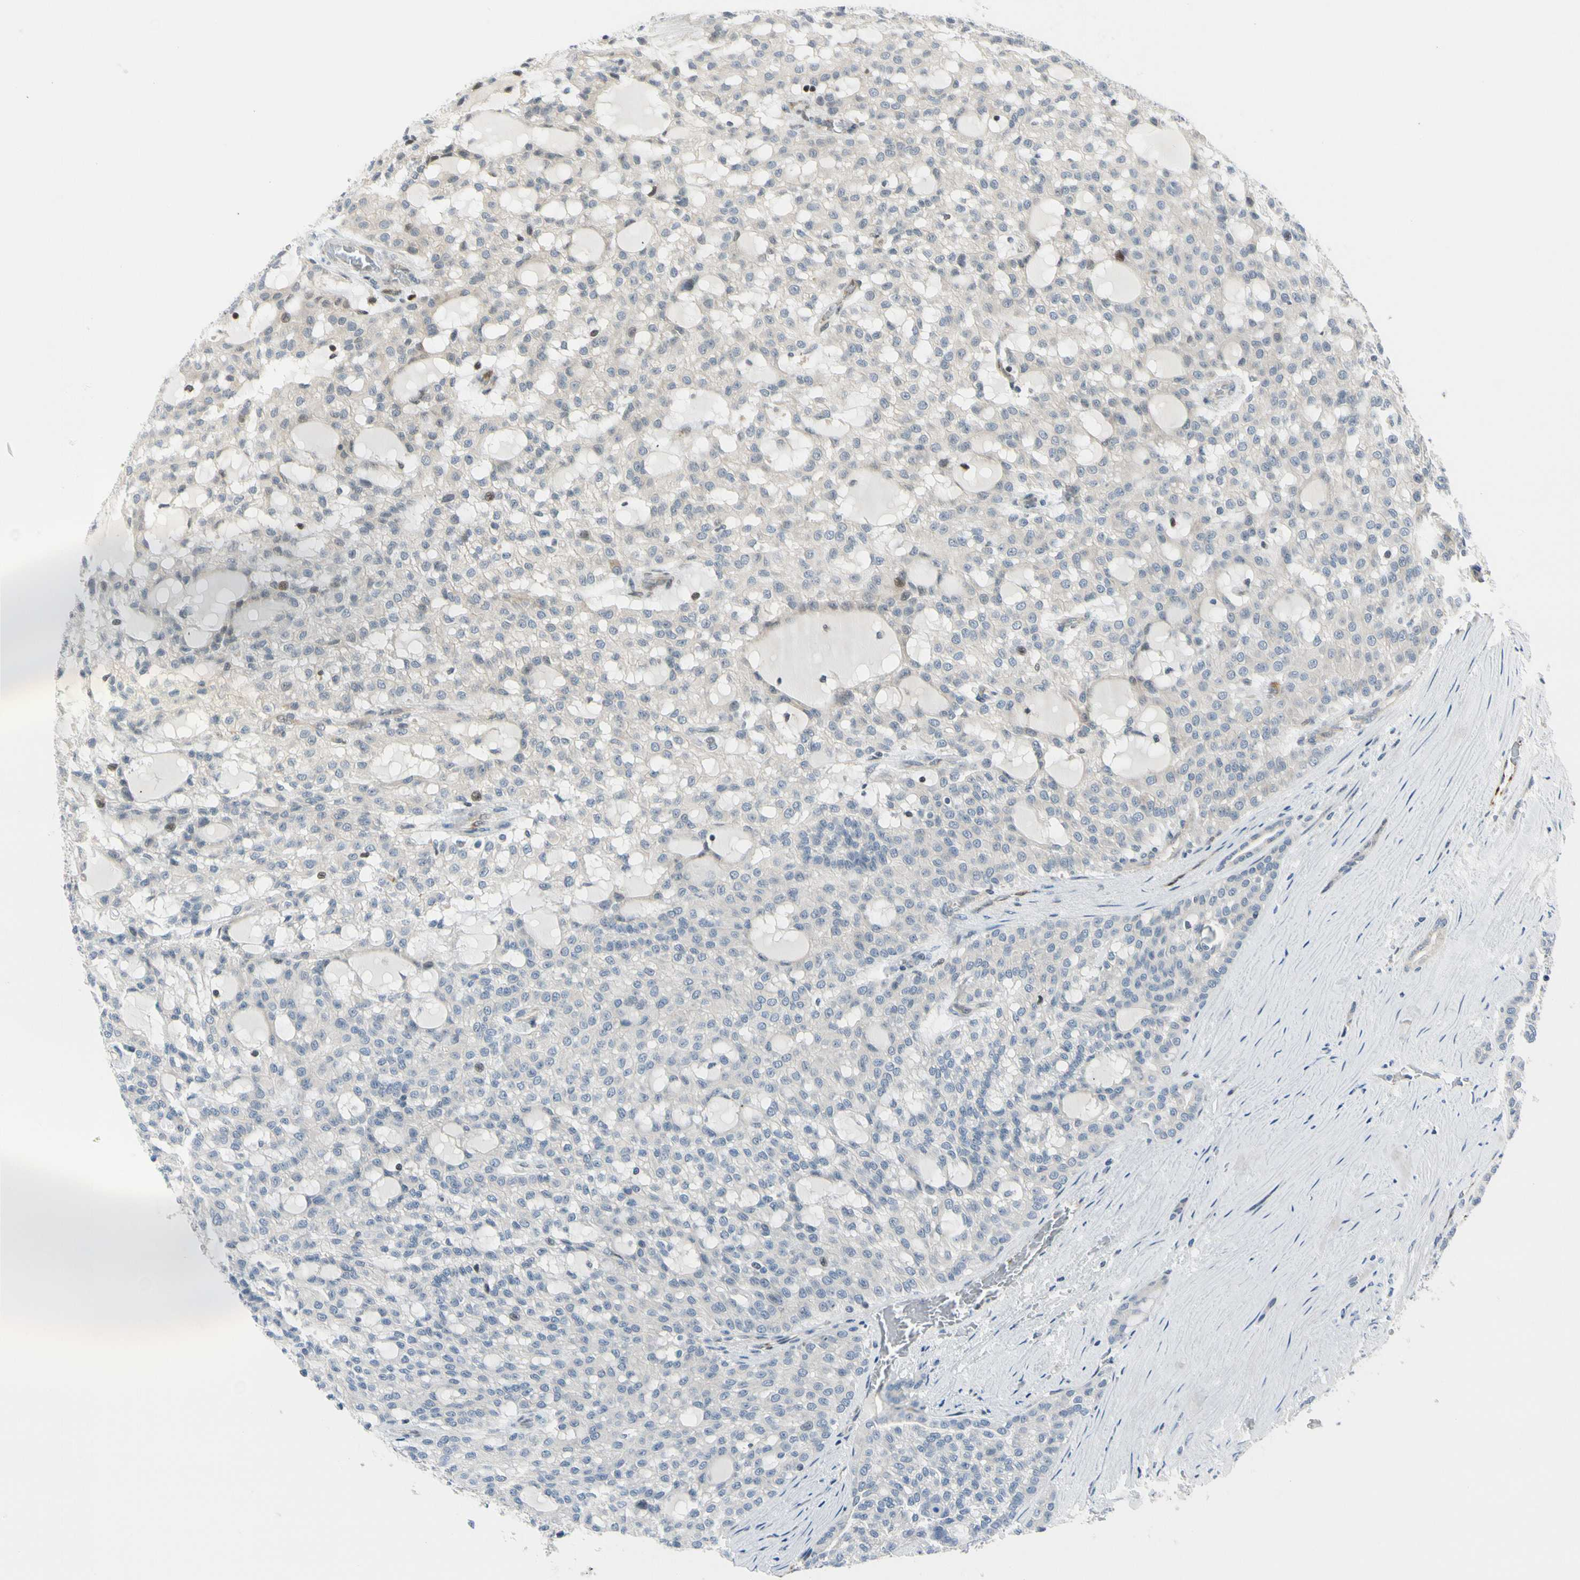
{"staining": {"intensity": "negative", "quantity": "none", "location": "none"}, "tissue": "renal cancer", "cell_type": "Tumor cells", "image_type": "cancer", "snomed": [{"axis": "morphology", "description": "Adenocarcinoma, NOS"}, {"axis": "topography", "description": "Kidney"}], "caption": "Renal adenocarcinoma was stained to show a protein in brown. There is no significant expression in tumor cells.", "gene": "NPDC1", "patient": {"sex": "male", "age": 63}}